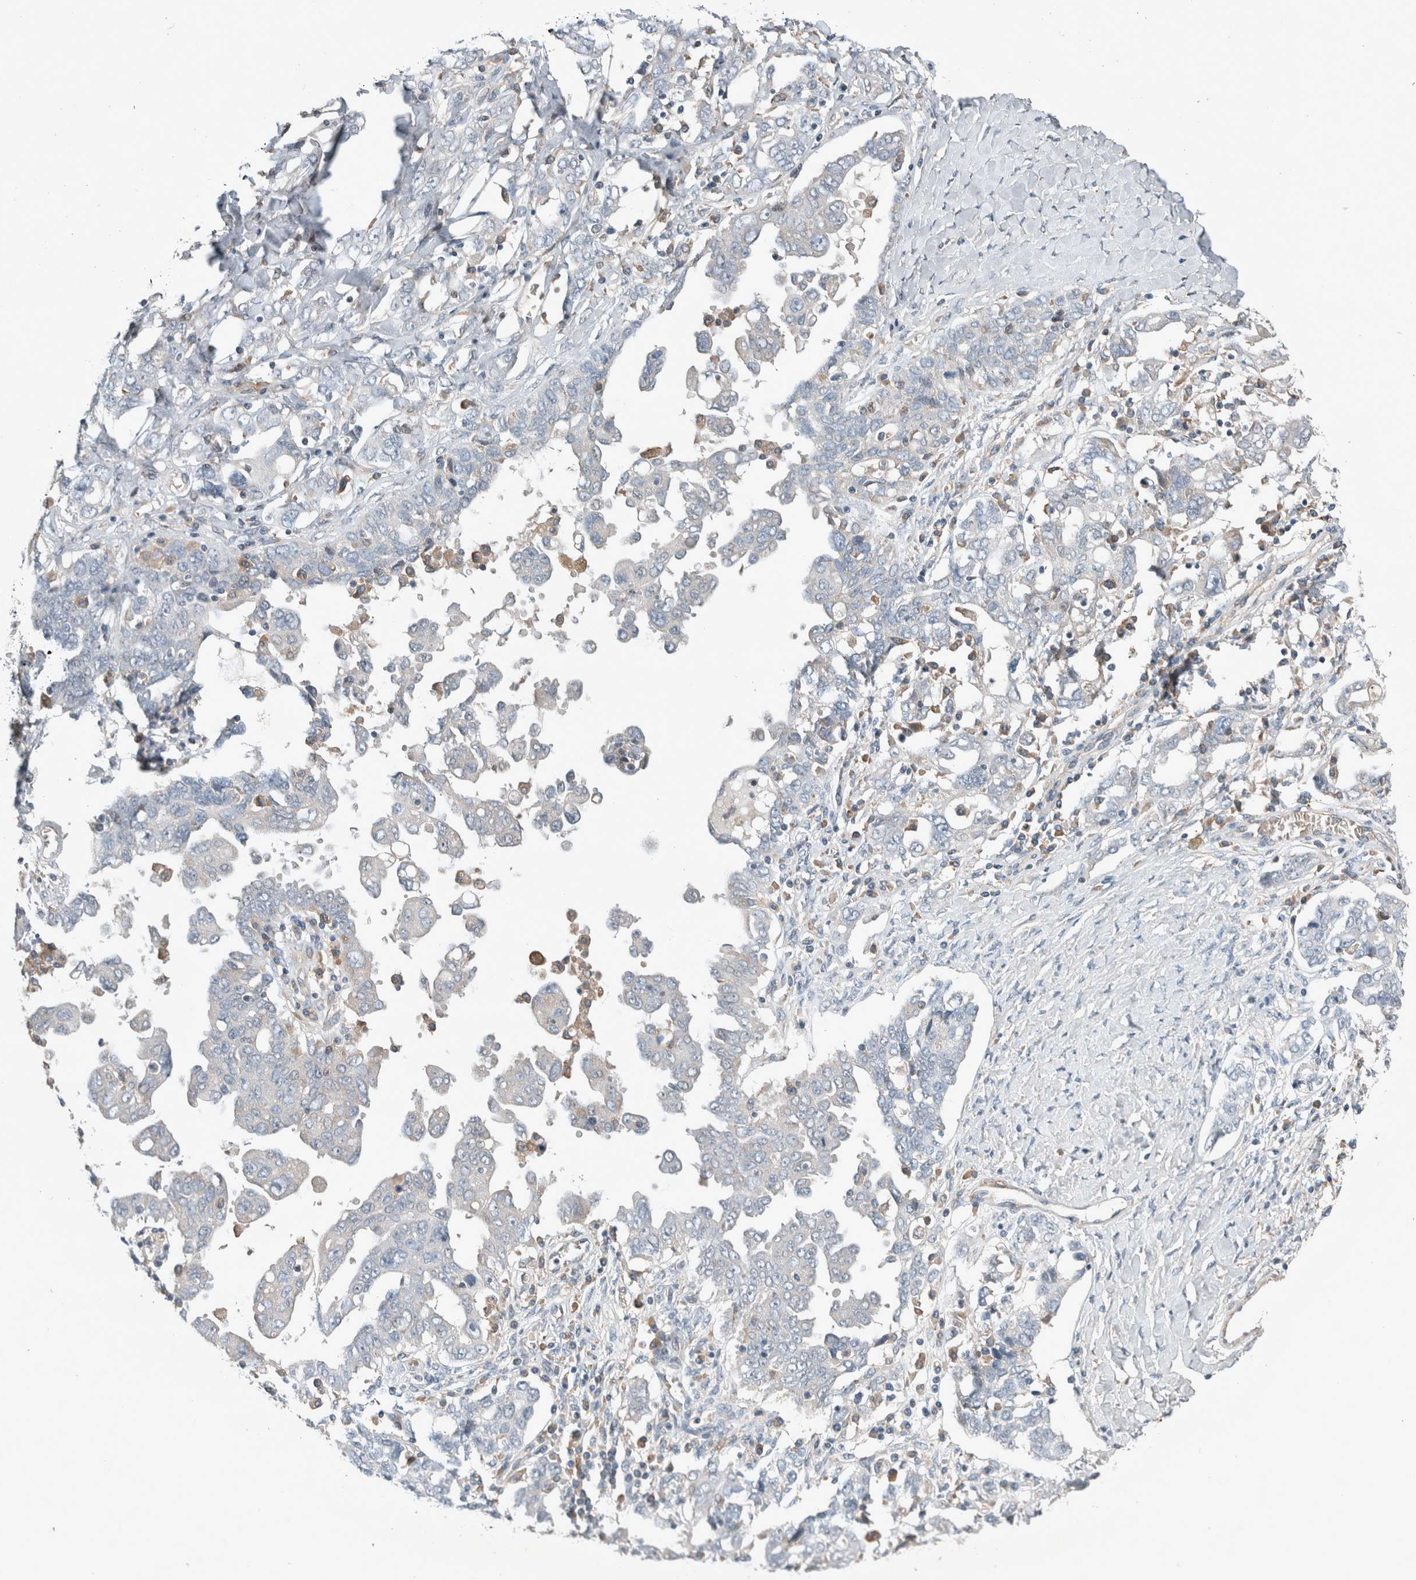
{"staining": {"intensity": "negative", "quantity": "none", "location": "none"}, "tissue": "ovarian cancer", "cell_type": "Tumor cells", "image_type": "cancer", "snomed": [{"axis": "morphology", "description": "Carcinoma, endometroid"}, {"axis": "topography", "description": "Ovary"}], "caption": "Immunohistochemistry micrograph of human ovarian endometroid carcinoma stained for a protein (brown), which displays no positivity in tumor cells.", "gene": "JADE2", "patient": {"sex": "female", "age": 62}}